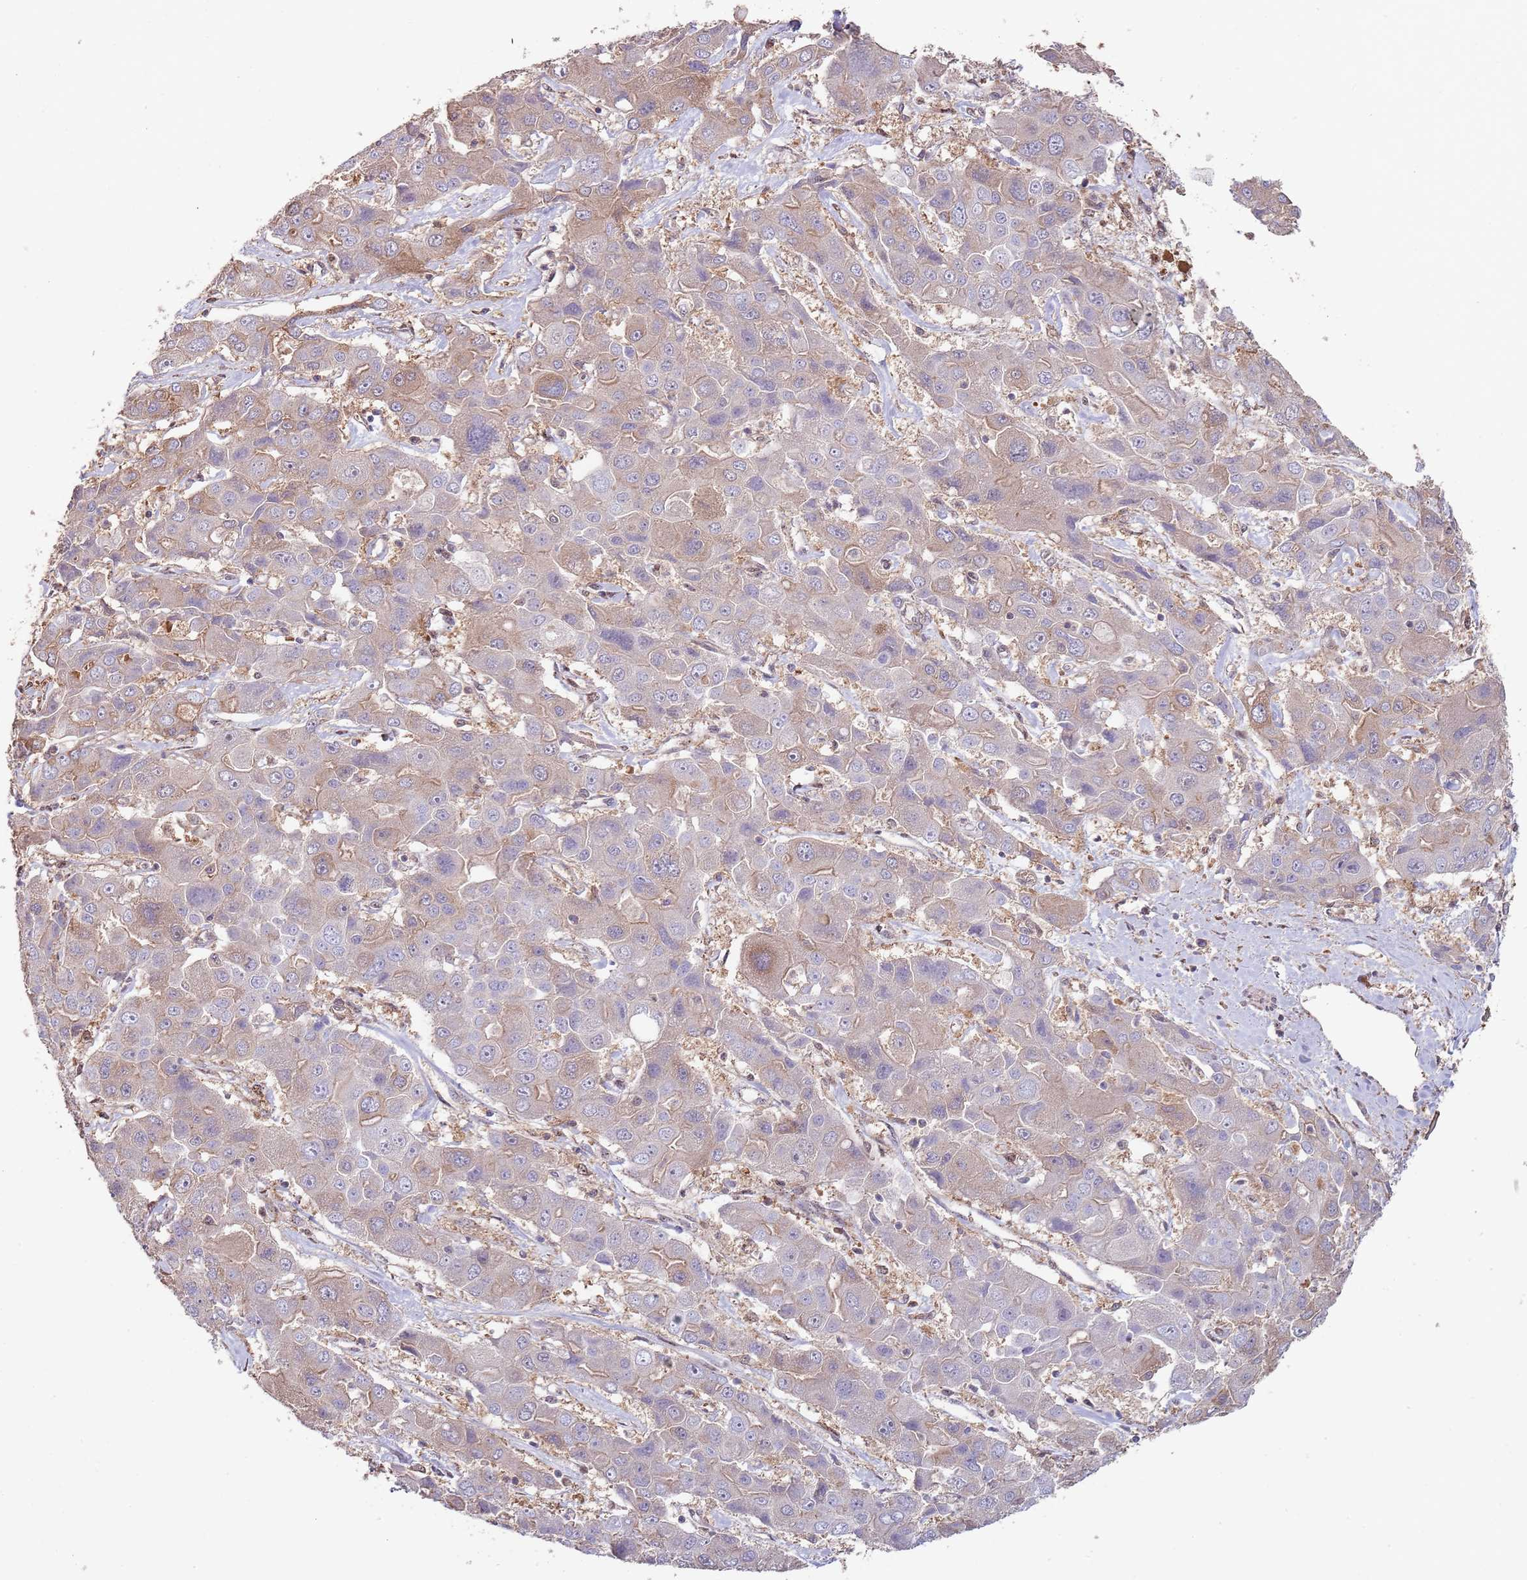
{"staining": {"intensity": "moderate", "quantity": "25%-75%", "location": "cytoplasmic/membranous"}, "tissue": "liver cancer", "cell_type": "Tumor cells", "image_type": "cancer", "snomed": [{"axis": "morphology", "description": "Cholangiocarcinoma"}, {"axis": "topography", "description": "Liver"}], "caption": "The histopathology image reveals staining of cholangiocarcinoma (liver), revealing moderate cytoplasmic/membranous protein expression (brown color) within tumor cells. The staining was performed using DAB, with brown indicating positive protein expression. Nuclei are stained blue with hematoxylin.", "gene": "RNF19B", "patient": {"sex": "male", "age": 67}}